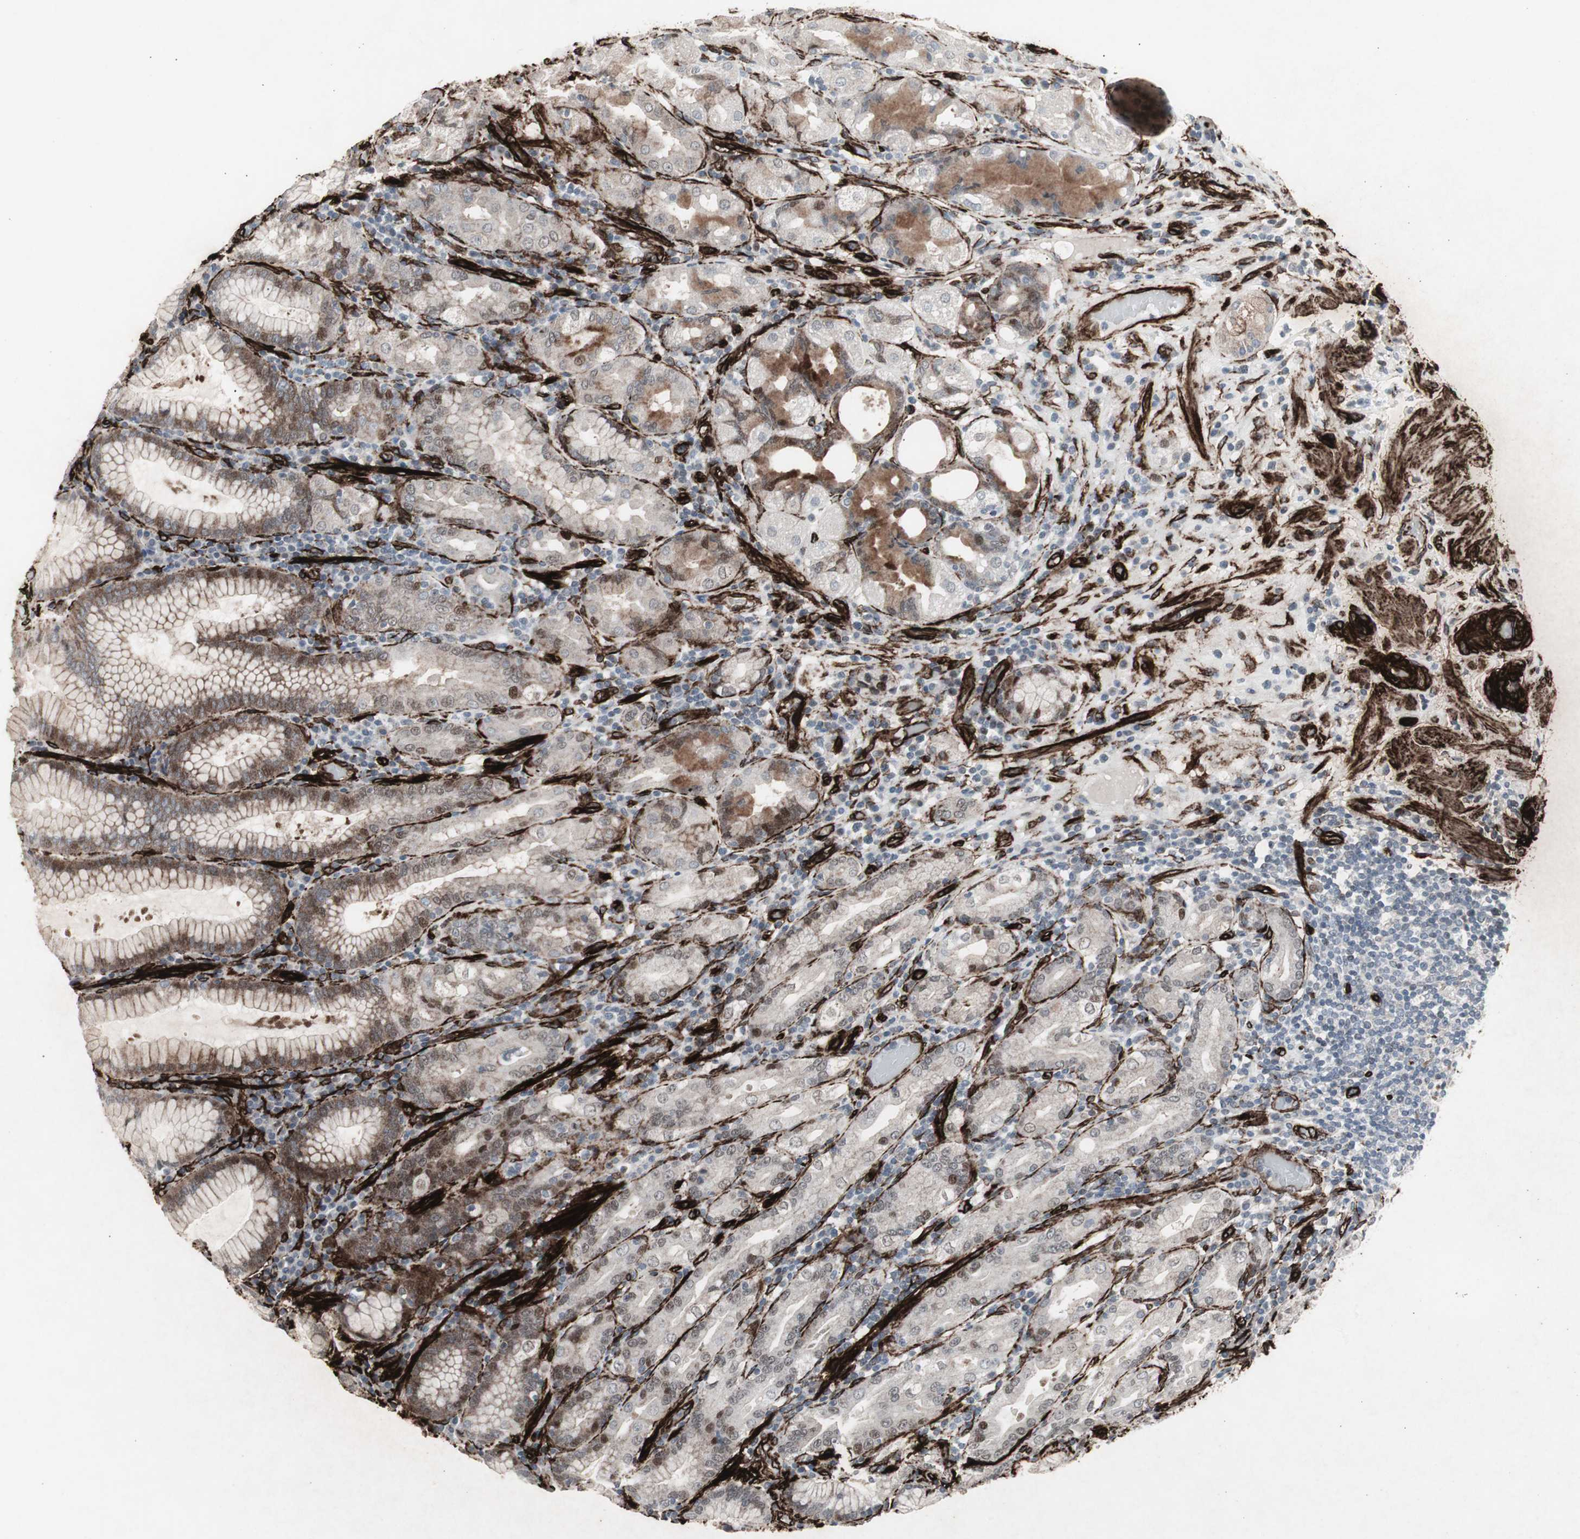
{"staining": {"intensity": "moderate", "quantity": "25%-75%", "location": "cytoplasmic/membranous,nuclear"}, "tissue": "stomach", "cell_type": "Glandular cells", "image_type": "normal", "snomed": [{"axis": "morphology", "description": "Normal tissue, NOS"}, {"axis": "topography", "description": "Stomach, lower"}], "caption": "Protein expression analysis of benign human stomach reveals moderate cytoplasmic/membranous,nuclear staining in about 25%-75% of glandular cells. (Stains: DAB (3,3'-diaminobenzidine) in brown, nuclei in blue, Microscopy: brightfield microscopy at high magnification).", "gene": "PDGFA", "patient": {"sex": "female", "age": 76}}